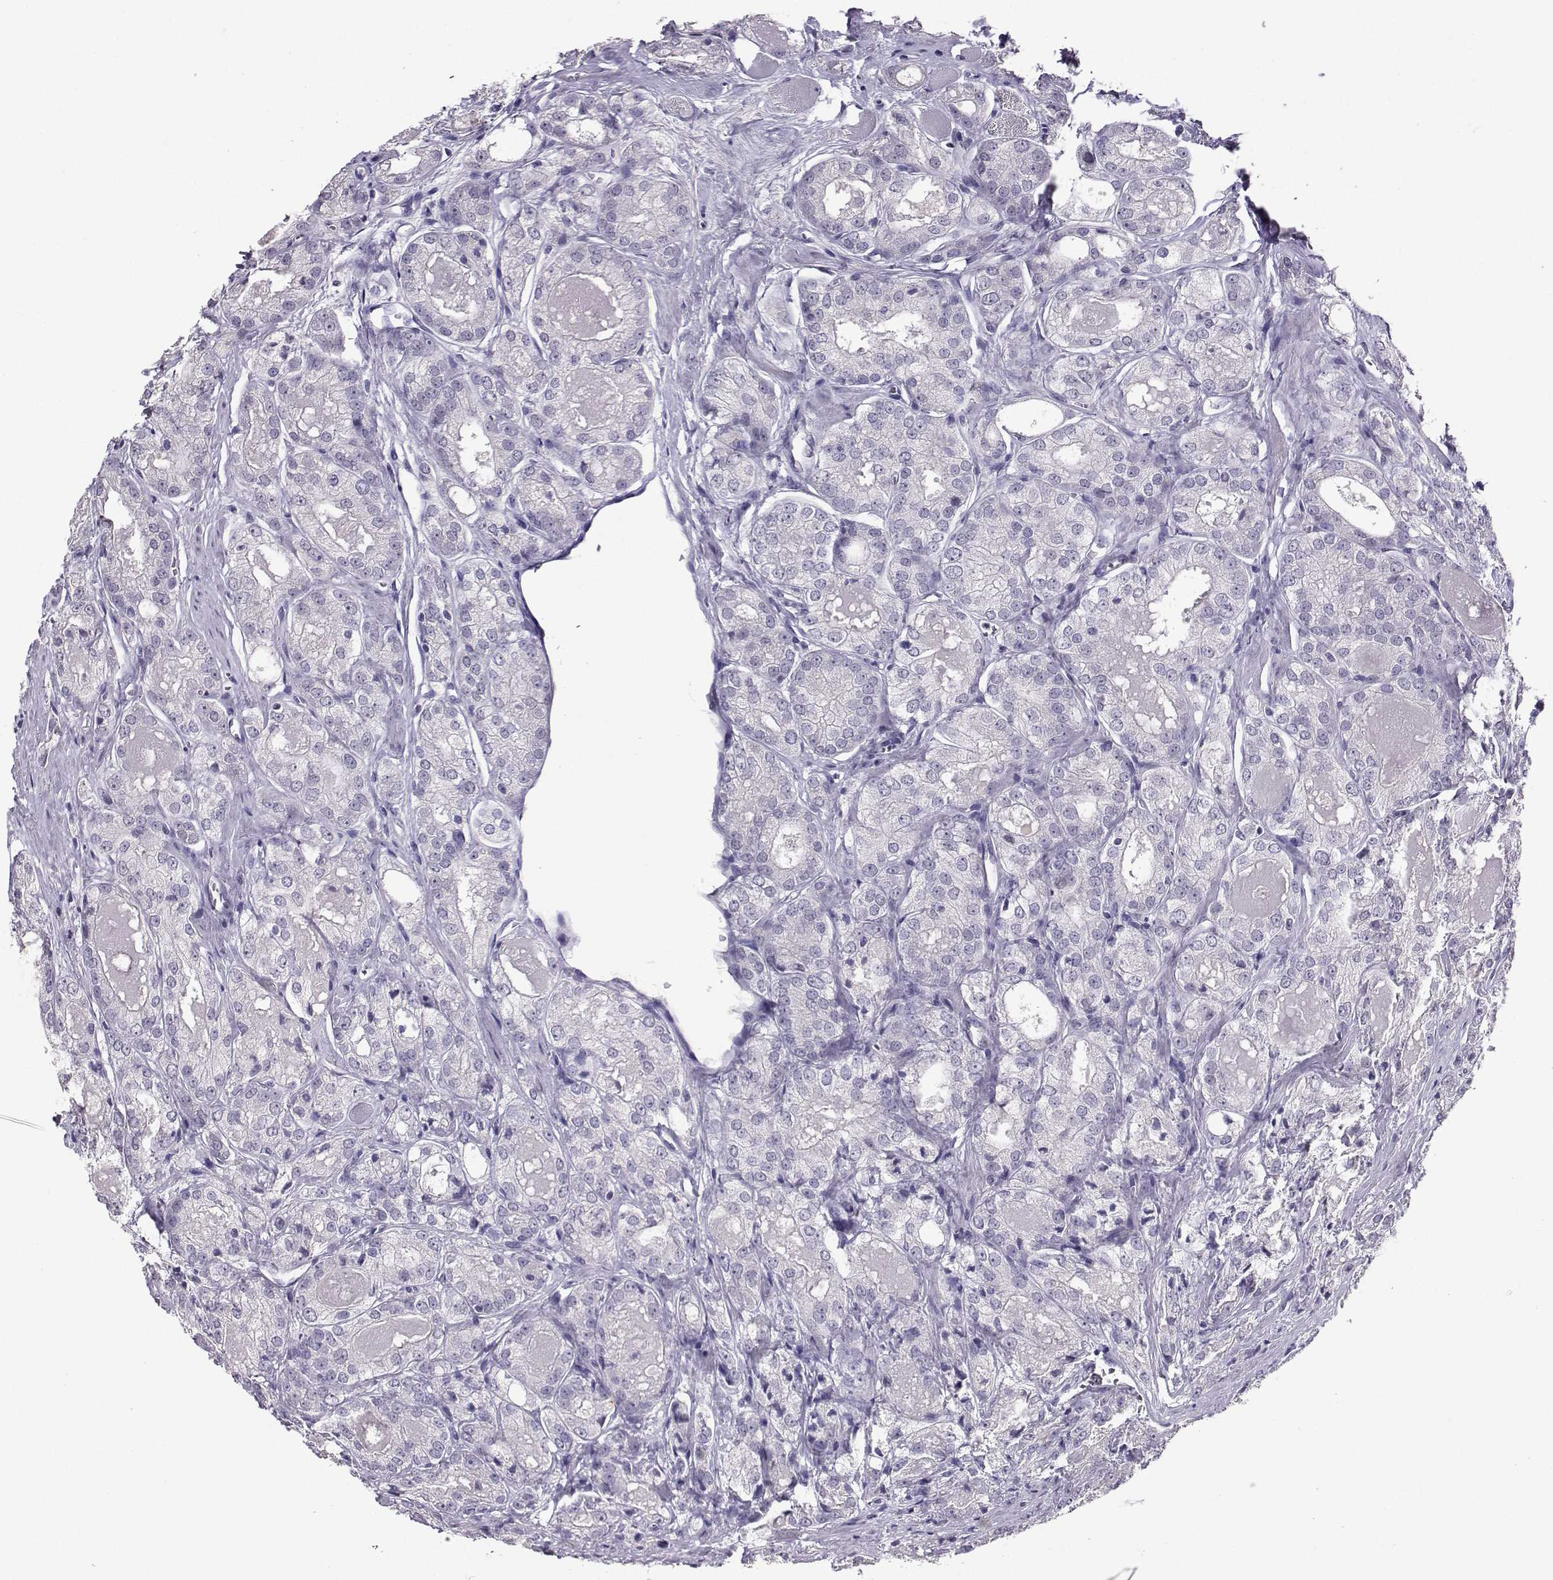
{"staining": {"intensity": "negative", "quantity": "none", "location": "none"}, "tissue": "prostate cancer", "cell_type": "Tumor cells", "image_type": "cancer", "snomed": [{"axis": "morphology", "description": "Adenocarcinoma, NOS"}, {"axis": "morphology", "description": "Adenocarcinoma, High grade"}, {"axis": "topography", "description": "Prostate"}], "caption": "Immunohistochemical staining of human high-grade adenocarcinoma (prostate) shows no significant staining in tumor cells.", "gene": "CARTPT", "patient": {"sex": "male", "age": 70}}